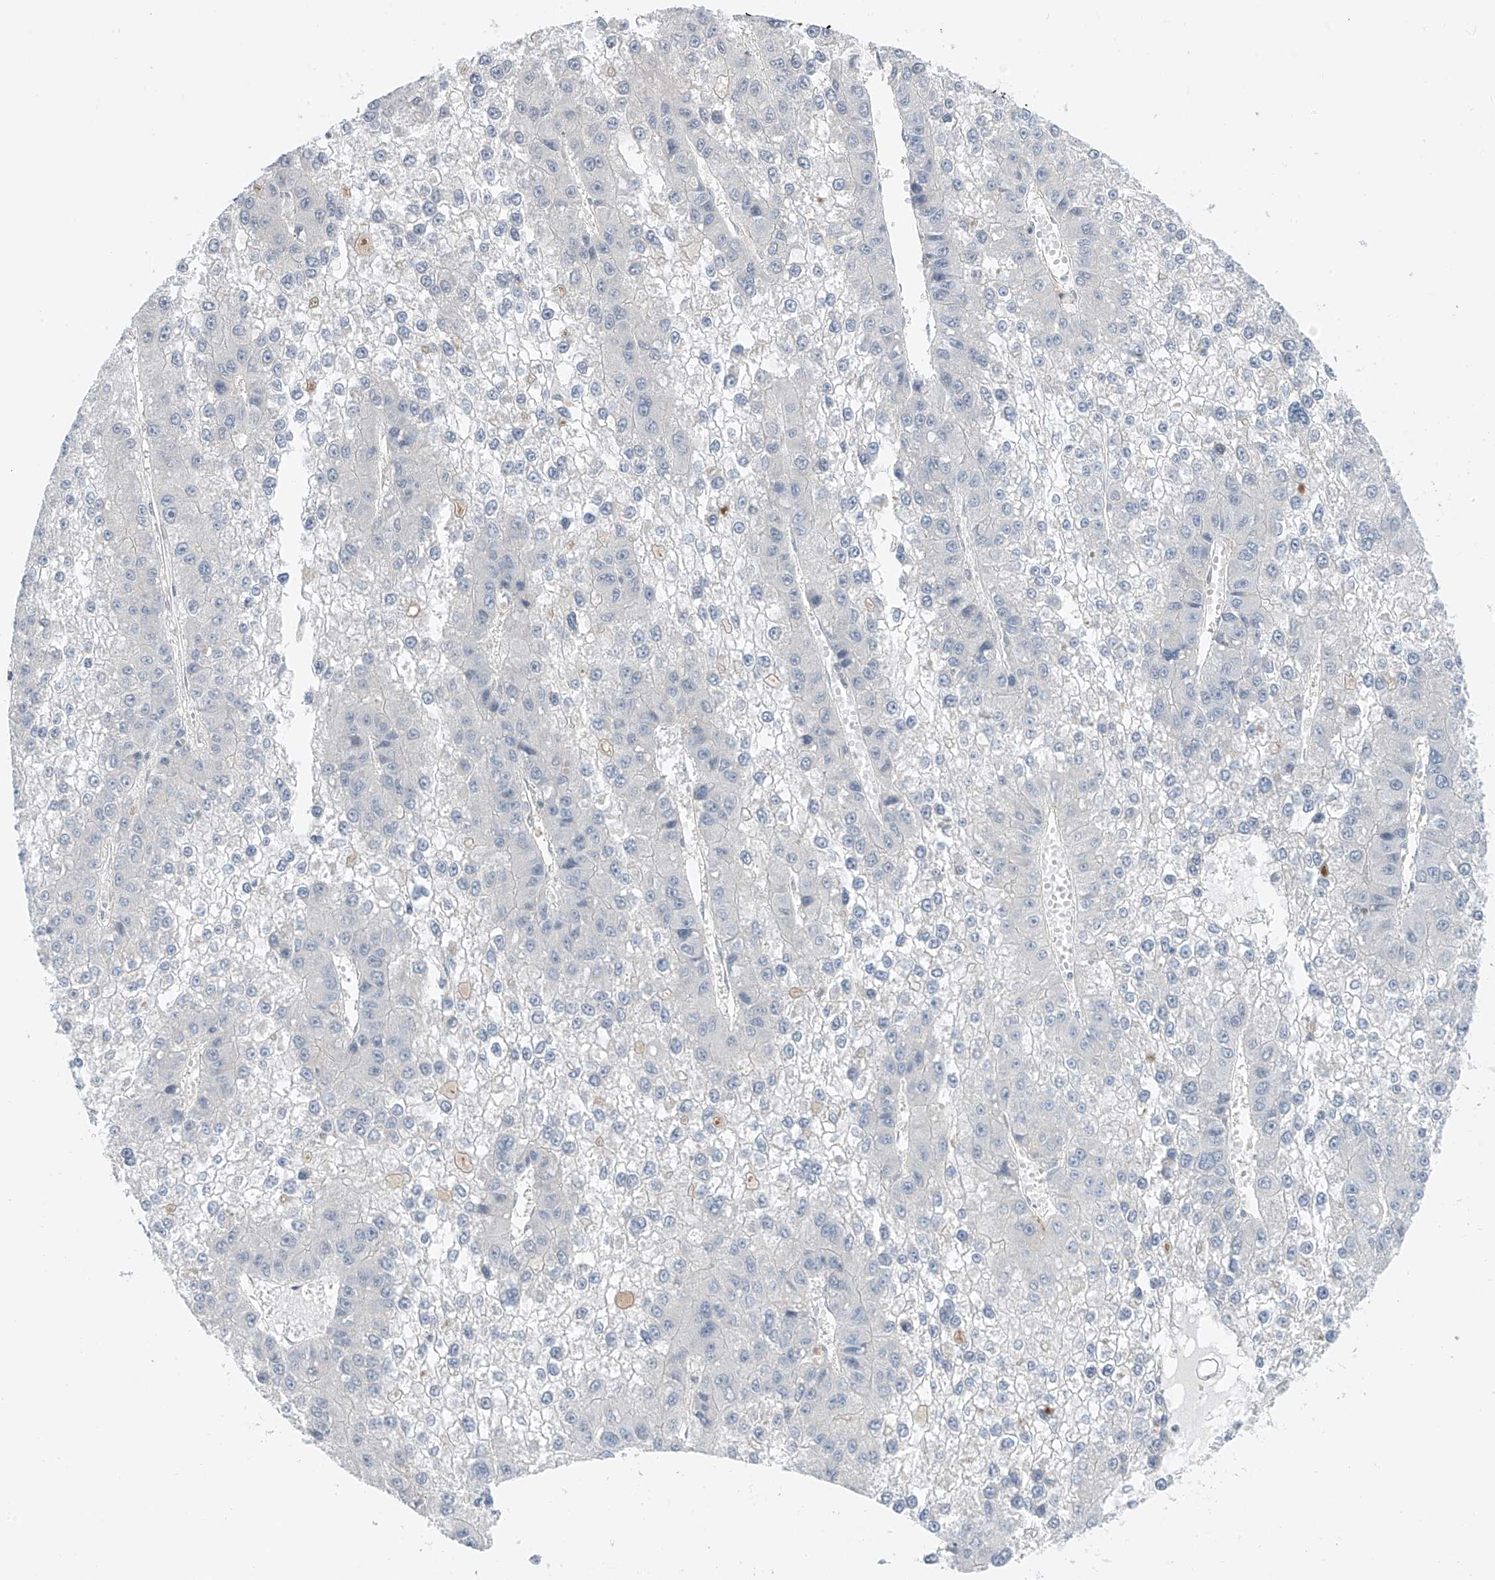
{"staining": {"intensity": "negative", "quantity": "none", "location": "none"}, "tissue": "liver cancer", "cell_type": "Tumor cells", "image_type": "cancer", "snomed": [{"axis": "morphology", "description": "Carcinoma, Hepatocellular, NOS"}, {"axis": "topography", "description": "Liver"}], "caption": "IHC of liver cancer displays no expression in tumor cells.", "gene": "ABLIM2", "patient": {"sex": "female", "age": 73}}